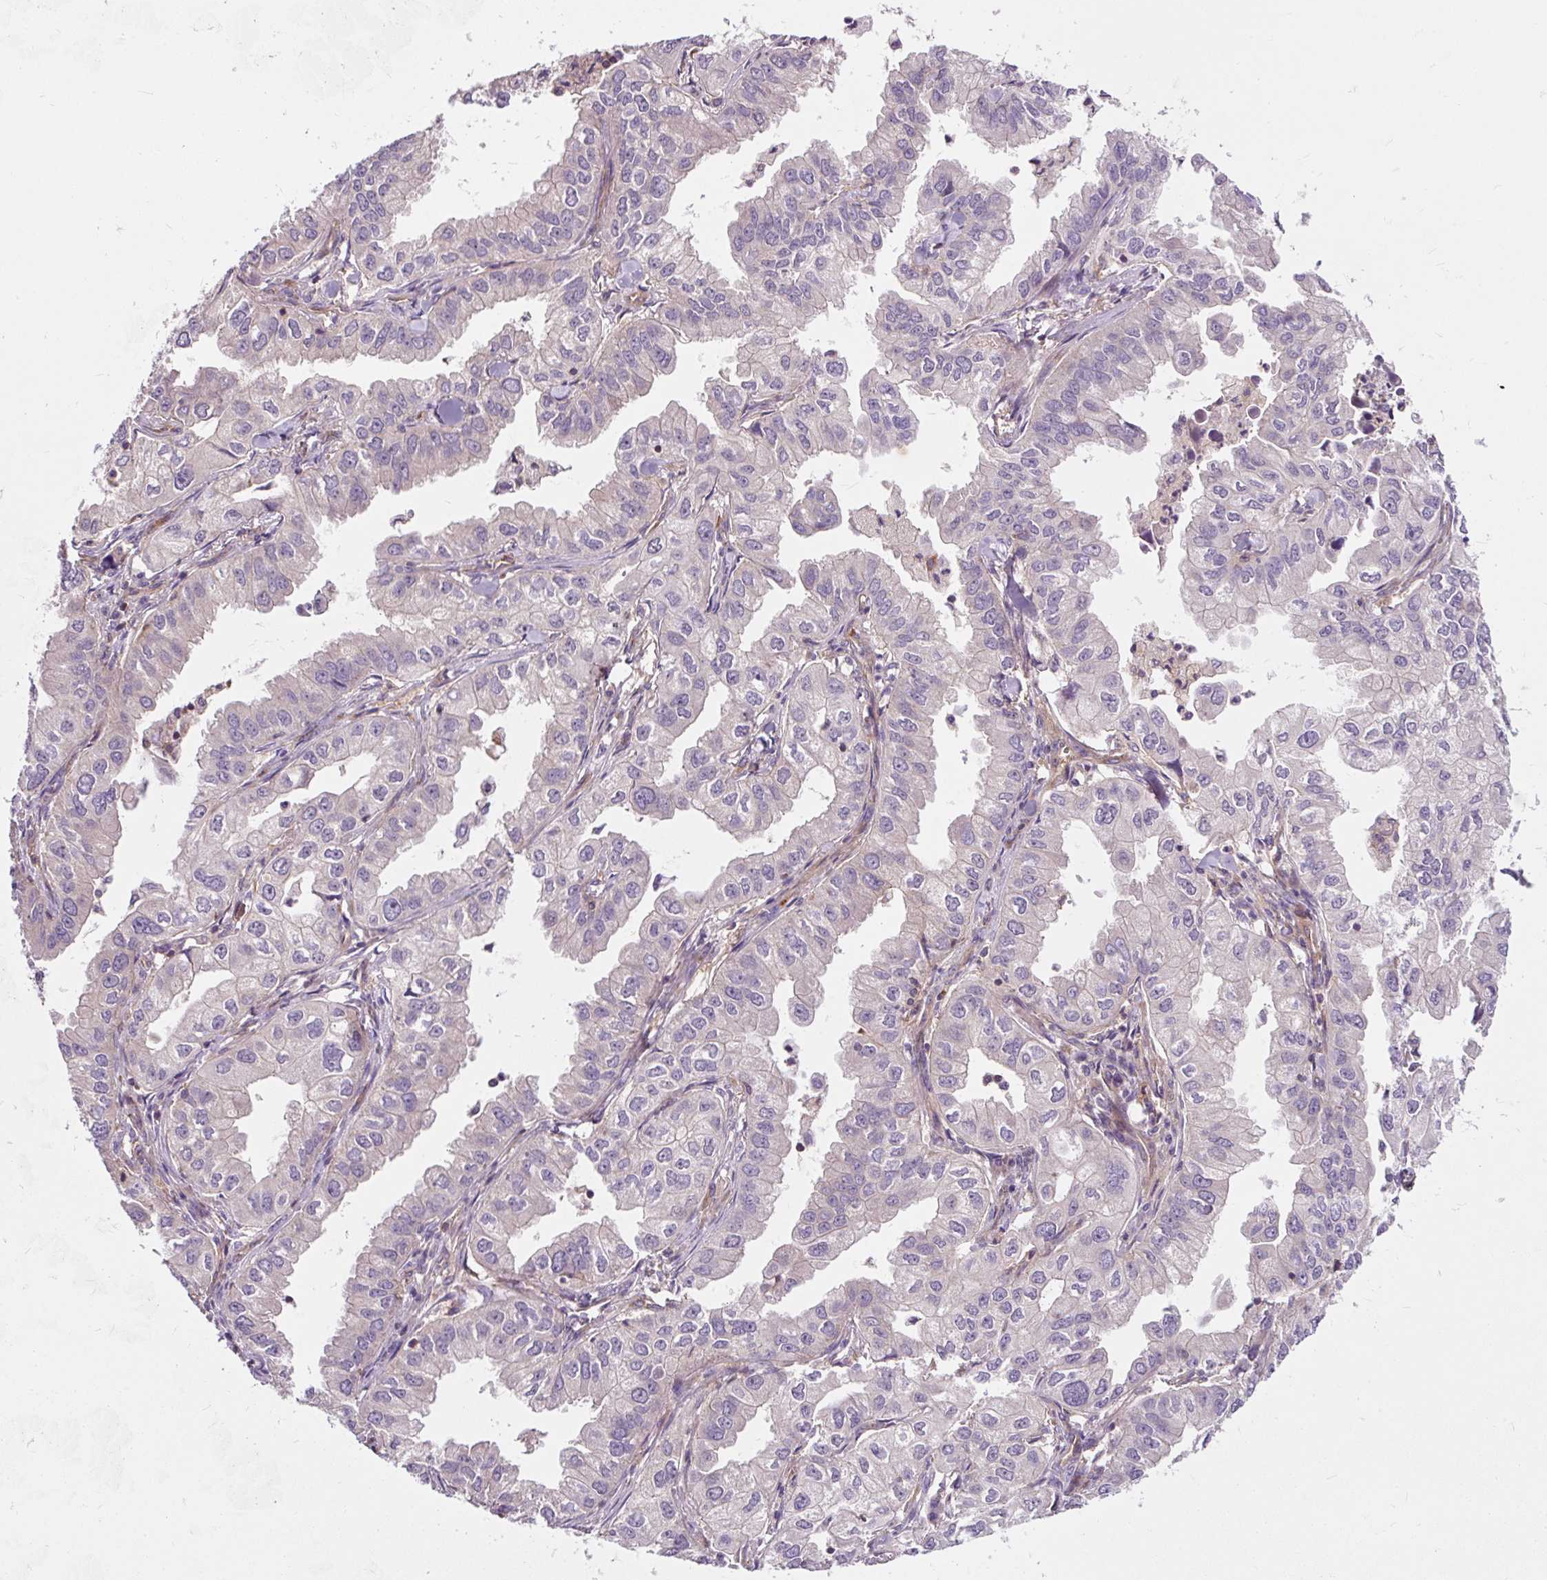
{"staining": {"intensity": "negative", "quantity": "none", "location": "none"}, "tissue": "lung cancer", "cell_type": "Tumor cells", "image_type": "cancer", "snomed": [{"axis": "morphology", "description": "Adenocarcinoma, NOS"}, {"axis": "topography", "description": "Lung"}], "caption": "The immunohistochemistry (IHC) histopathology image has no significant staining in tumor cells of lung cancer (adenocarcinoma) tissue. (Brightfield microscopy of DAB (3,3'-diaminobenzidine) immunohistochemistry (IHC) at high magnification).", "gene": "PCDHGB3", "patient": {"sex": "male", "age": 48}}